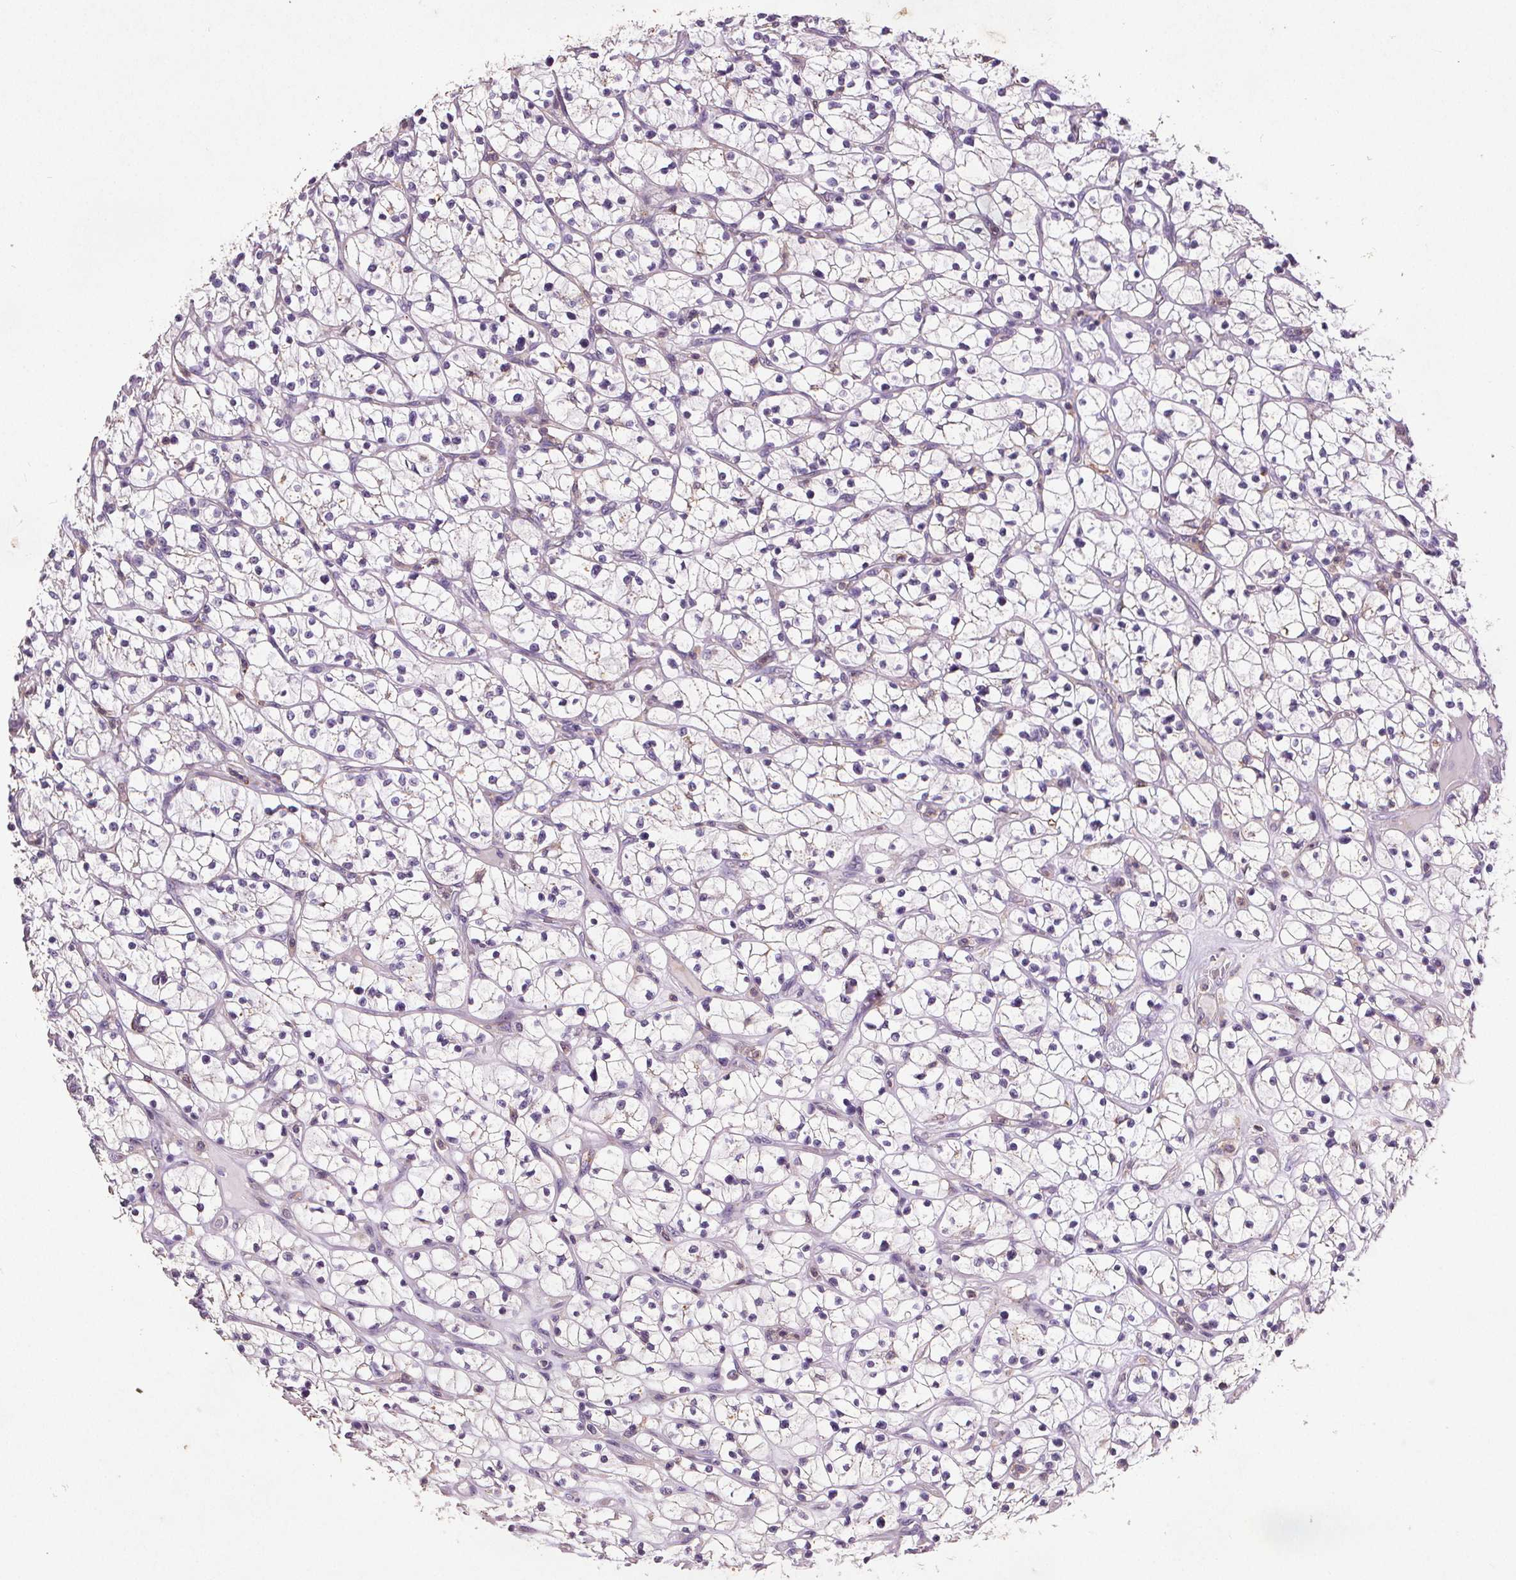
{"staining": {"intensity": "negative", "quantity": "none", "location": "none"}, "tissue": "renal cancer", "cell_type": "Tumor cells", "image_type": "cancer", "snomed": [{"axis": "morphology", "description": "Adenocarcinoma, NOS"}, {"axis": "topography", "description": "Kidney"}], "caption": "High magnification brightfield microscopy of adenocarcinoma (renal) stained with DAB (brown) and counterstained with hematoxylin (blue): tumor cells show no significant positivity.", "gene": "C19orf84", "patient": {"sex": "female", "age": 64}}